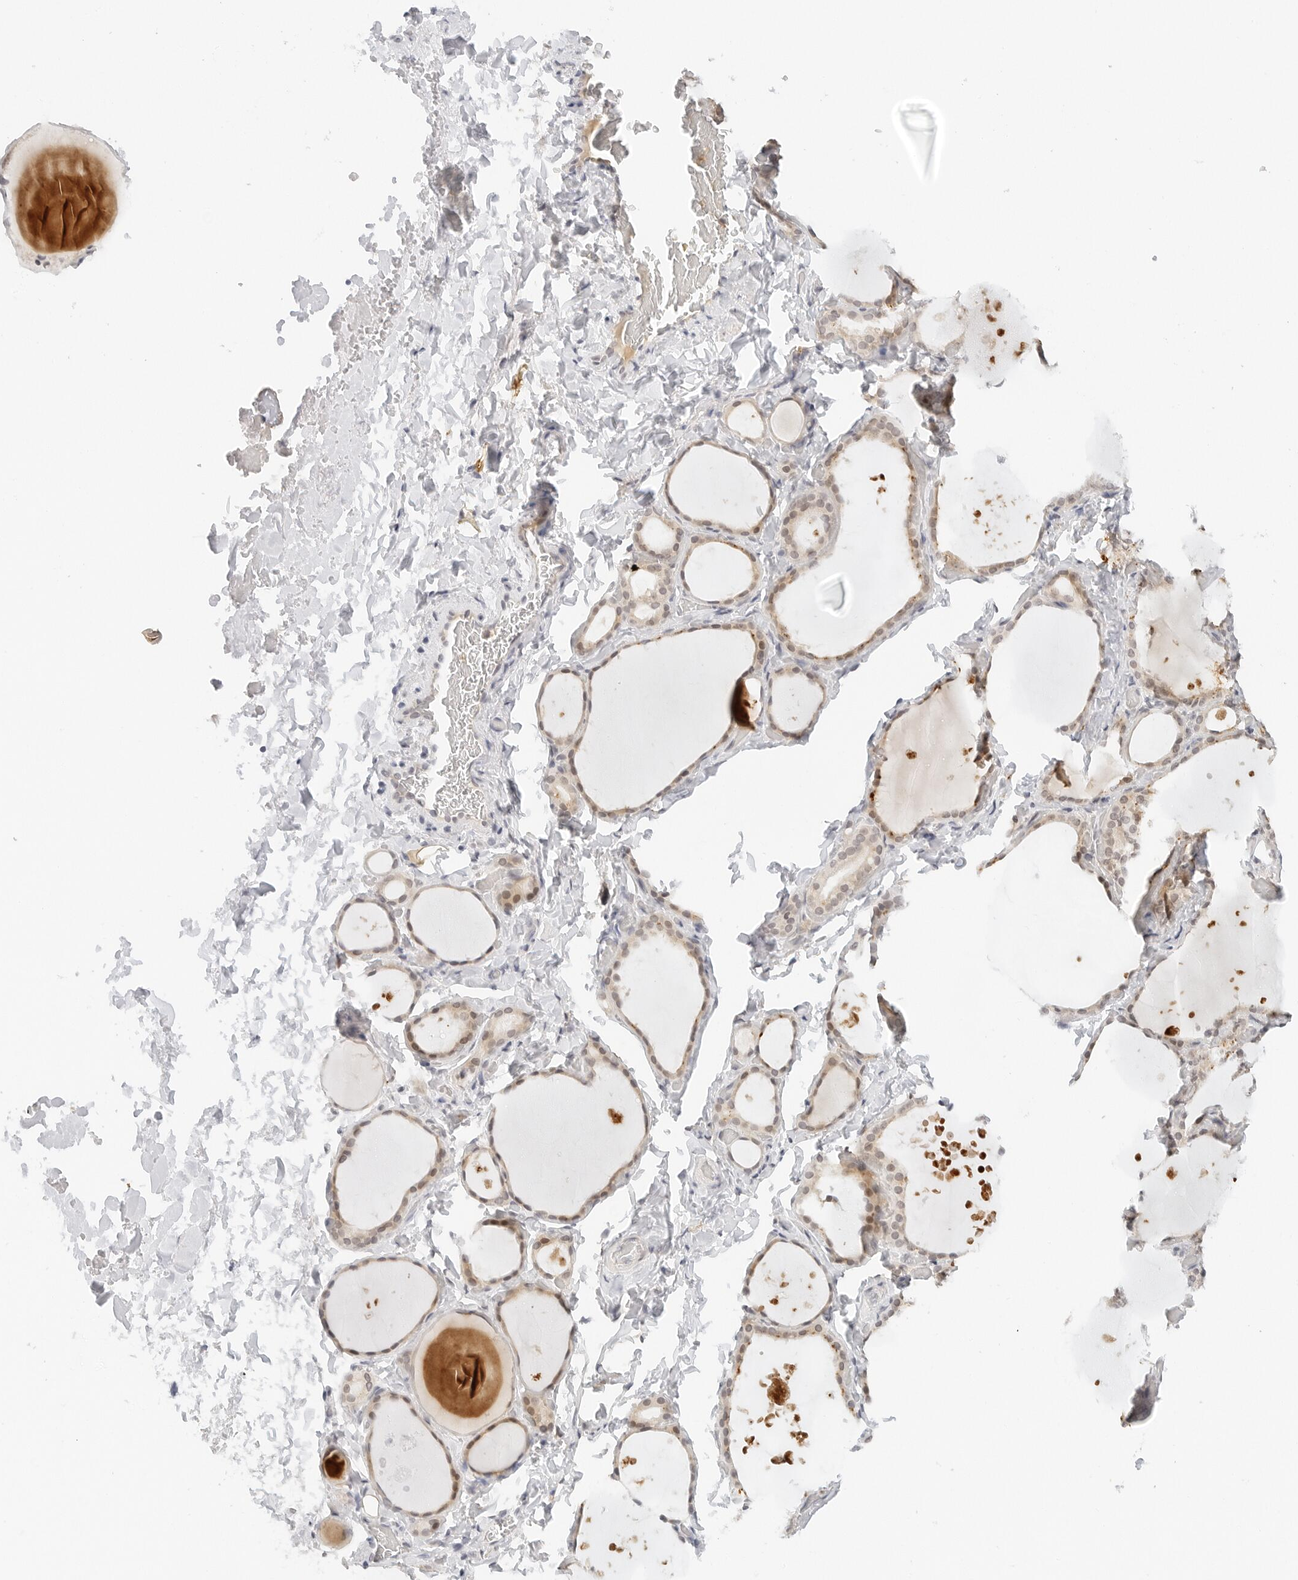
{"staining": {"intensity": "moderate", "quantity": ">75%", "location": "cytoplasmic/membranous,nuclear"}, "tissue": "thyroid gland", "cell_type": "Glandular cells", "image_type": "normal", "snomed": [{"axis": "morphology", "description": "Normal tissue, NOS"}, {"axis": "topography", "description": "Thyroid gland"}], "caption": "This image displays immunohistochemistry staining of normal human thyroid gland, with medium moderate cytoplasmic/membranous,nuclear staining in about >75% of glandular cells.", "gene": "NEO1", "patient": {"sex": "female", "age": 44}}